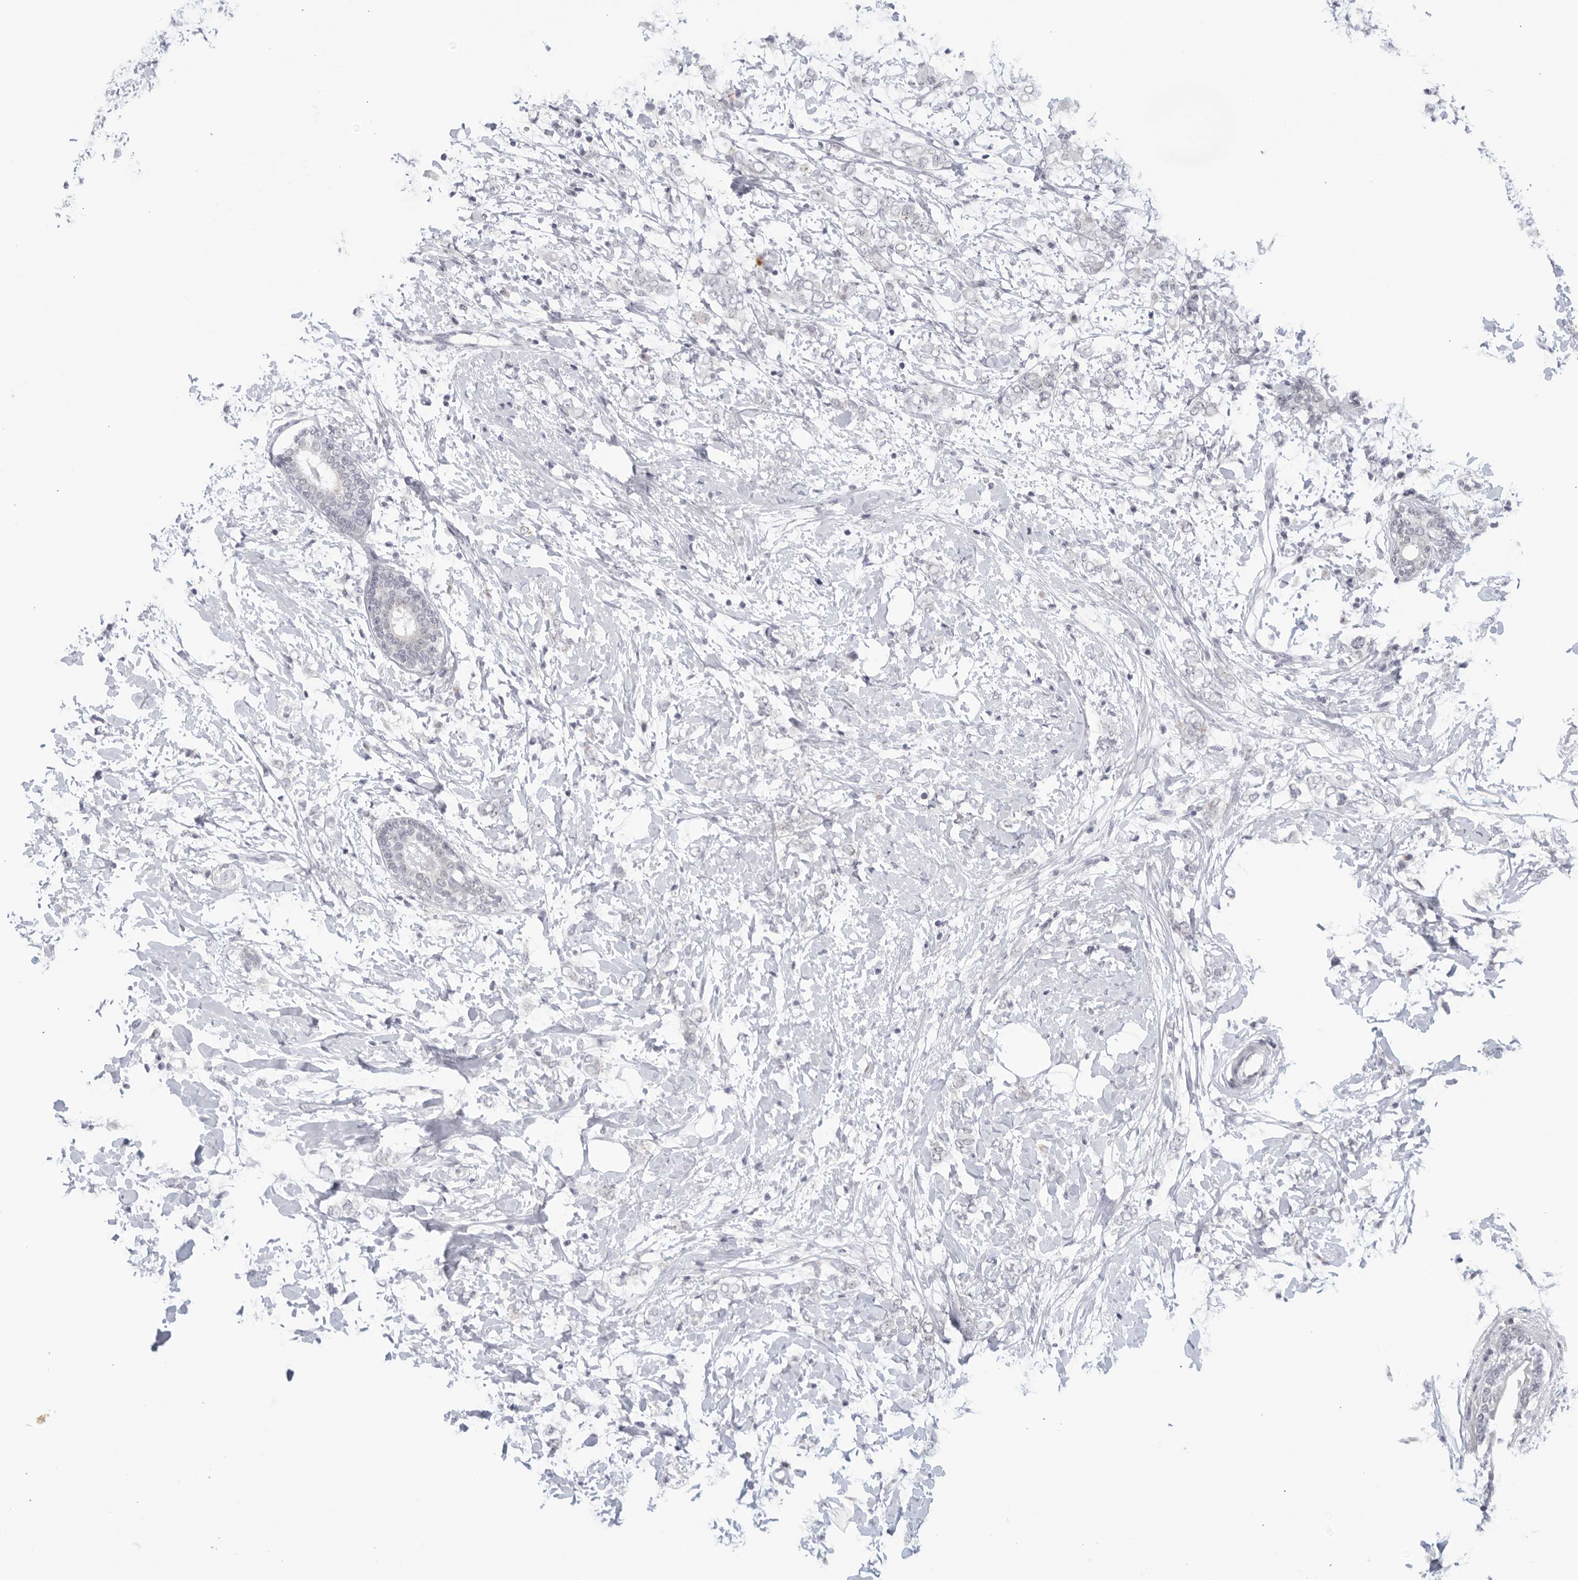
{"staining": {"intensity": "negative", "quantity": "none", "location": "none"}, "tissue": "breast cancer", "cell_type": "Tumor cells", "image_type": "cancer", "snomed": [{"axis": "morphology", "description": "Normal tissue, NOS"}, {"axis": "morphology", "description": "Lobular carcinoma"}, {"axis": "topography", "description": "Breast"}], "caption": "IHC micrograph of human breast lobular carcinoma stained for a protein (brown), which reveals no positivity in tumor cells.", "gene": "WDTC1", "patient": {"sex": "female", "age": 47}}